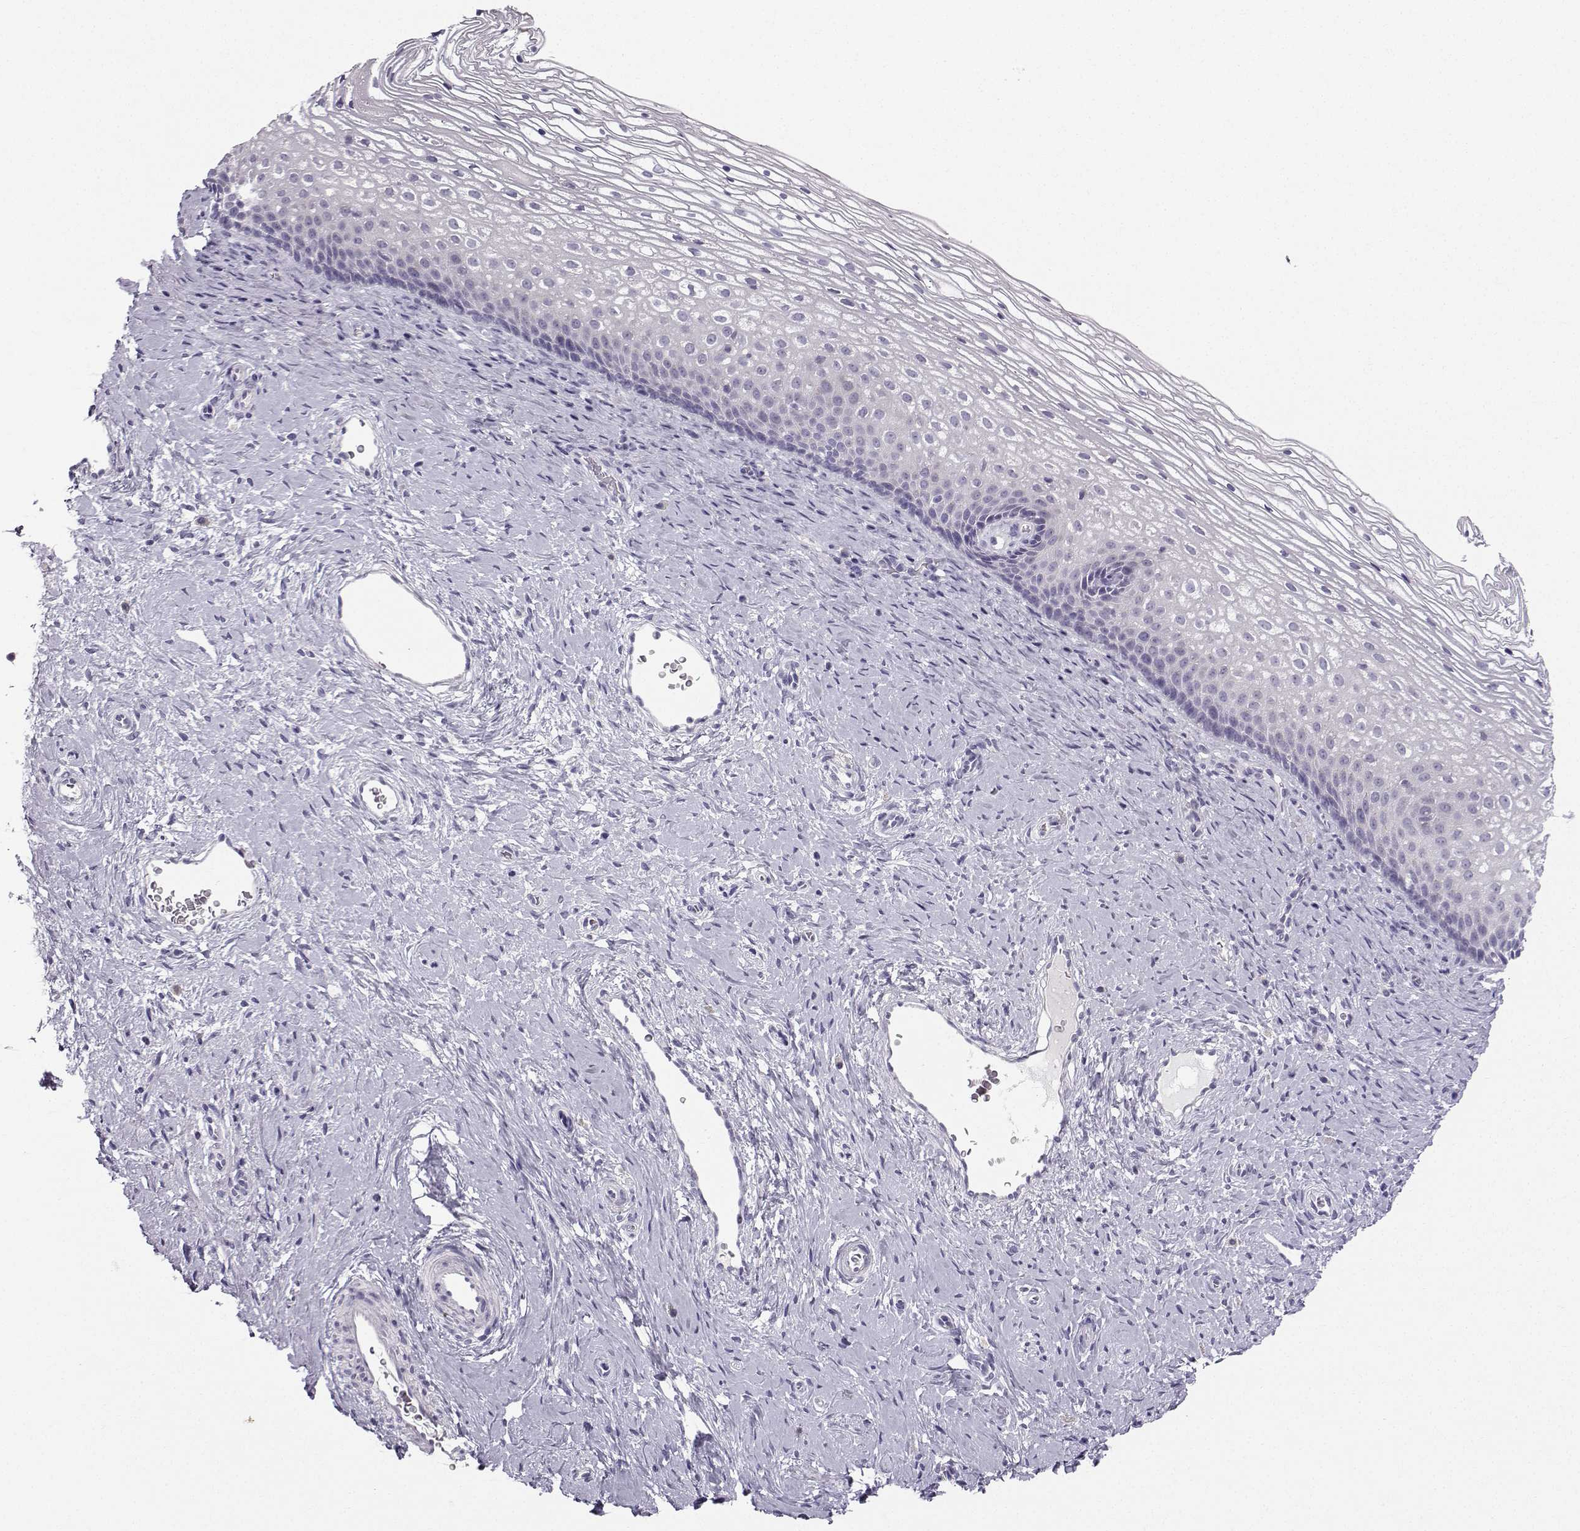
{"staining": {"intensity": "negative", "quantity": "none", "location": "none"}, "tissue": "cervix", "cell_type": "Glandular cells", "image_type": "normal", "snomed": [{"axis": "morphology", "description": "Normal tissue, NOS"}, {"axis": "topography", "description": "Cervix"}], "caption": "Immunohistochemistry micrograph of unremarkable cervix stained for a protein (brown), which displays no positivity in glandular cells.", "gene": "ZBTB8B", "patient": {"sex": "female", "age": 34}}